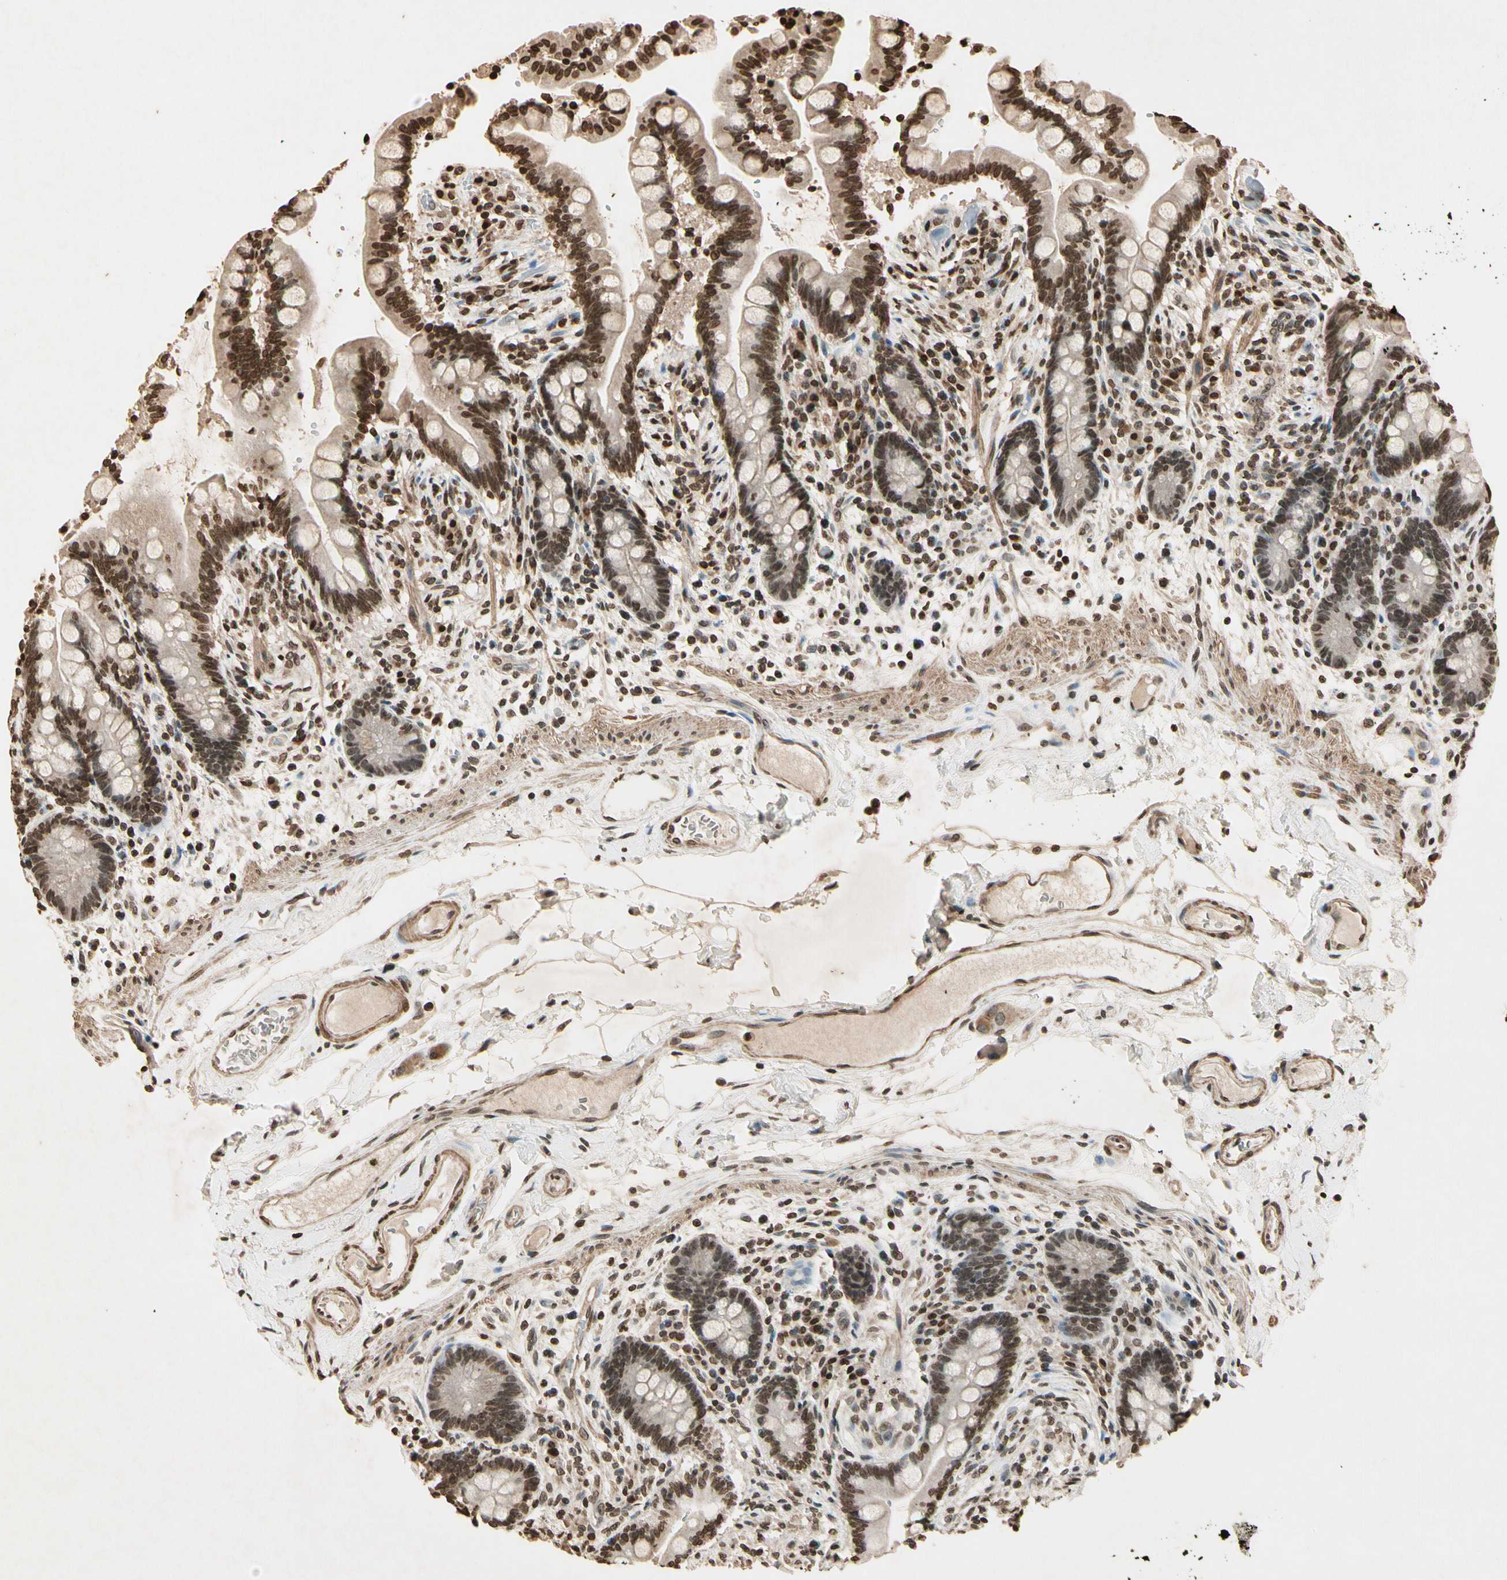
{"staining": {"intensity": "moderate", "quantity": ">75%", "location": "cytoplasmic/membranous,nuclear"}, "tissue": "colon", "cell_type": "Endothelial cells", "image_type": "normal", "snomed": [{"axis": "morphology", "description": "Normal tissue, NOS"}, {"axis": "topography", "description": "Colon"}], "caption": "Endothelial cells demonstrate medium levels of moderate cytoplasmic/membranous,nuclear expression in about >75% of cells in unremarkable human colon. The staining was performed using DAB, with brown indicating positive protein expression. Nuclei are stained blue with hematoxylin.", "gene": "TOP1", "patient": {"sex": "male", "age": 73}}